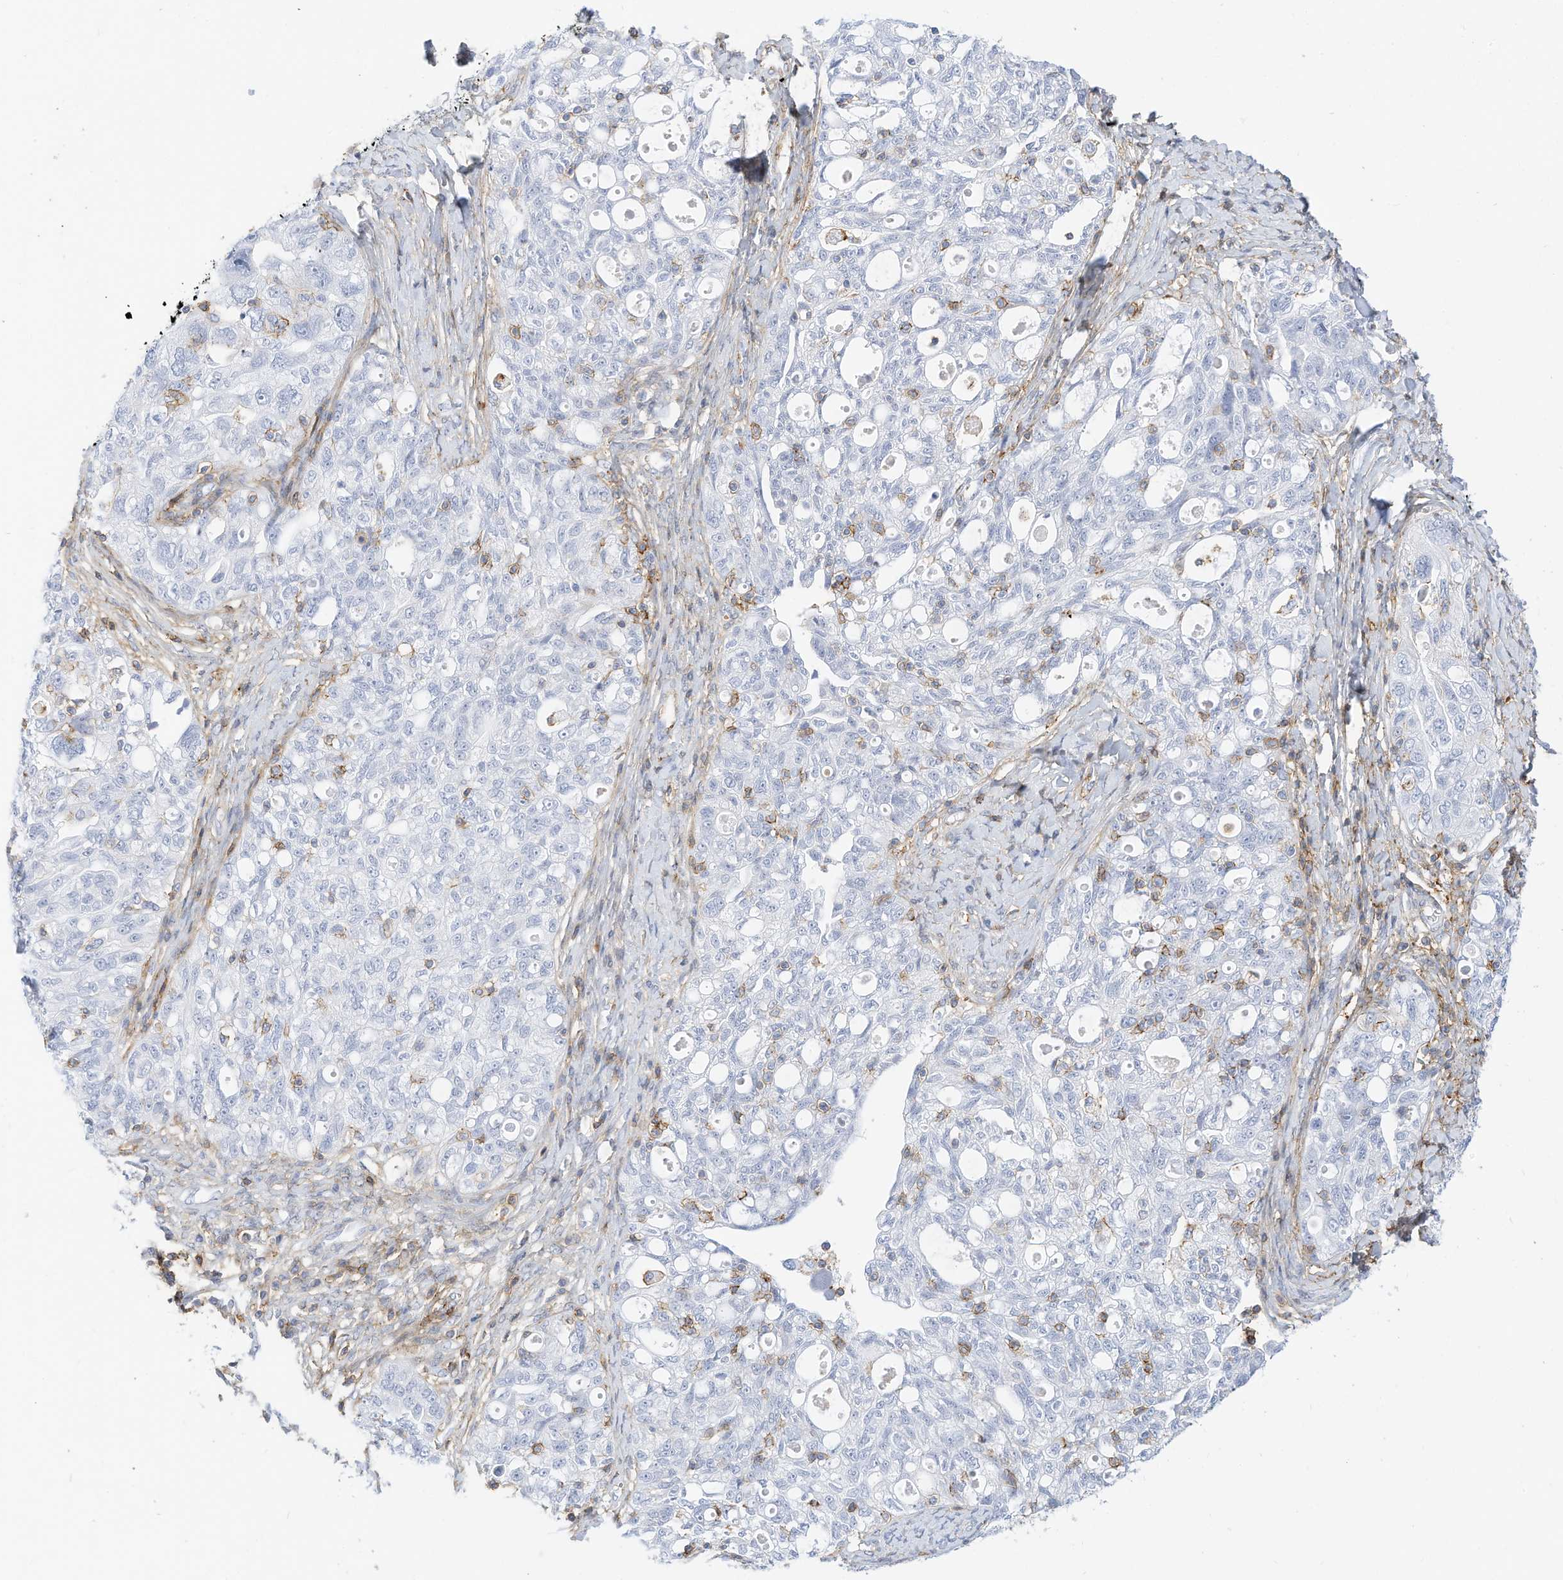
{"staining": {"intensity": "negative", "quantity": "none", "location": "none"}, "tissue": "ovarian cancer", "cell_type": "Tumor cells", "image_type": "cancer", "snomed": [{"axis": "morphology", "description": "Carcinoma, NOS"}, {"axis": "morphology", "description": "Cystadenocarcinoma, serous, NOS"}, {"axis": "topography", "description": "Ovary"}], "caption": "An immunohistochemistry (IHC) photomicrograph of ovarian cancer (serous cystadenocarcinoma) is shown. There is no staining in tumor cells of ovarian cancer (serous cystadenocarcinoma).", "gene": "TXNDC9", "patient": {"sex": "female", "age": 69}}